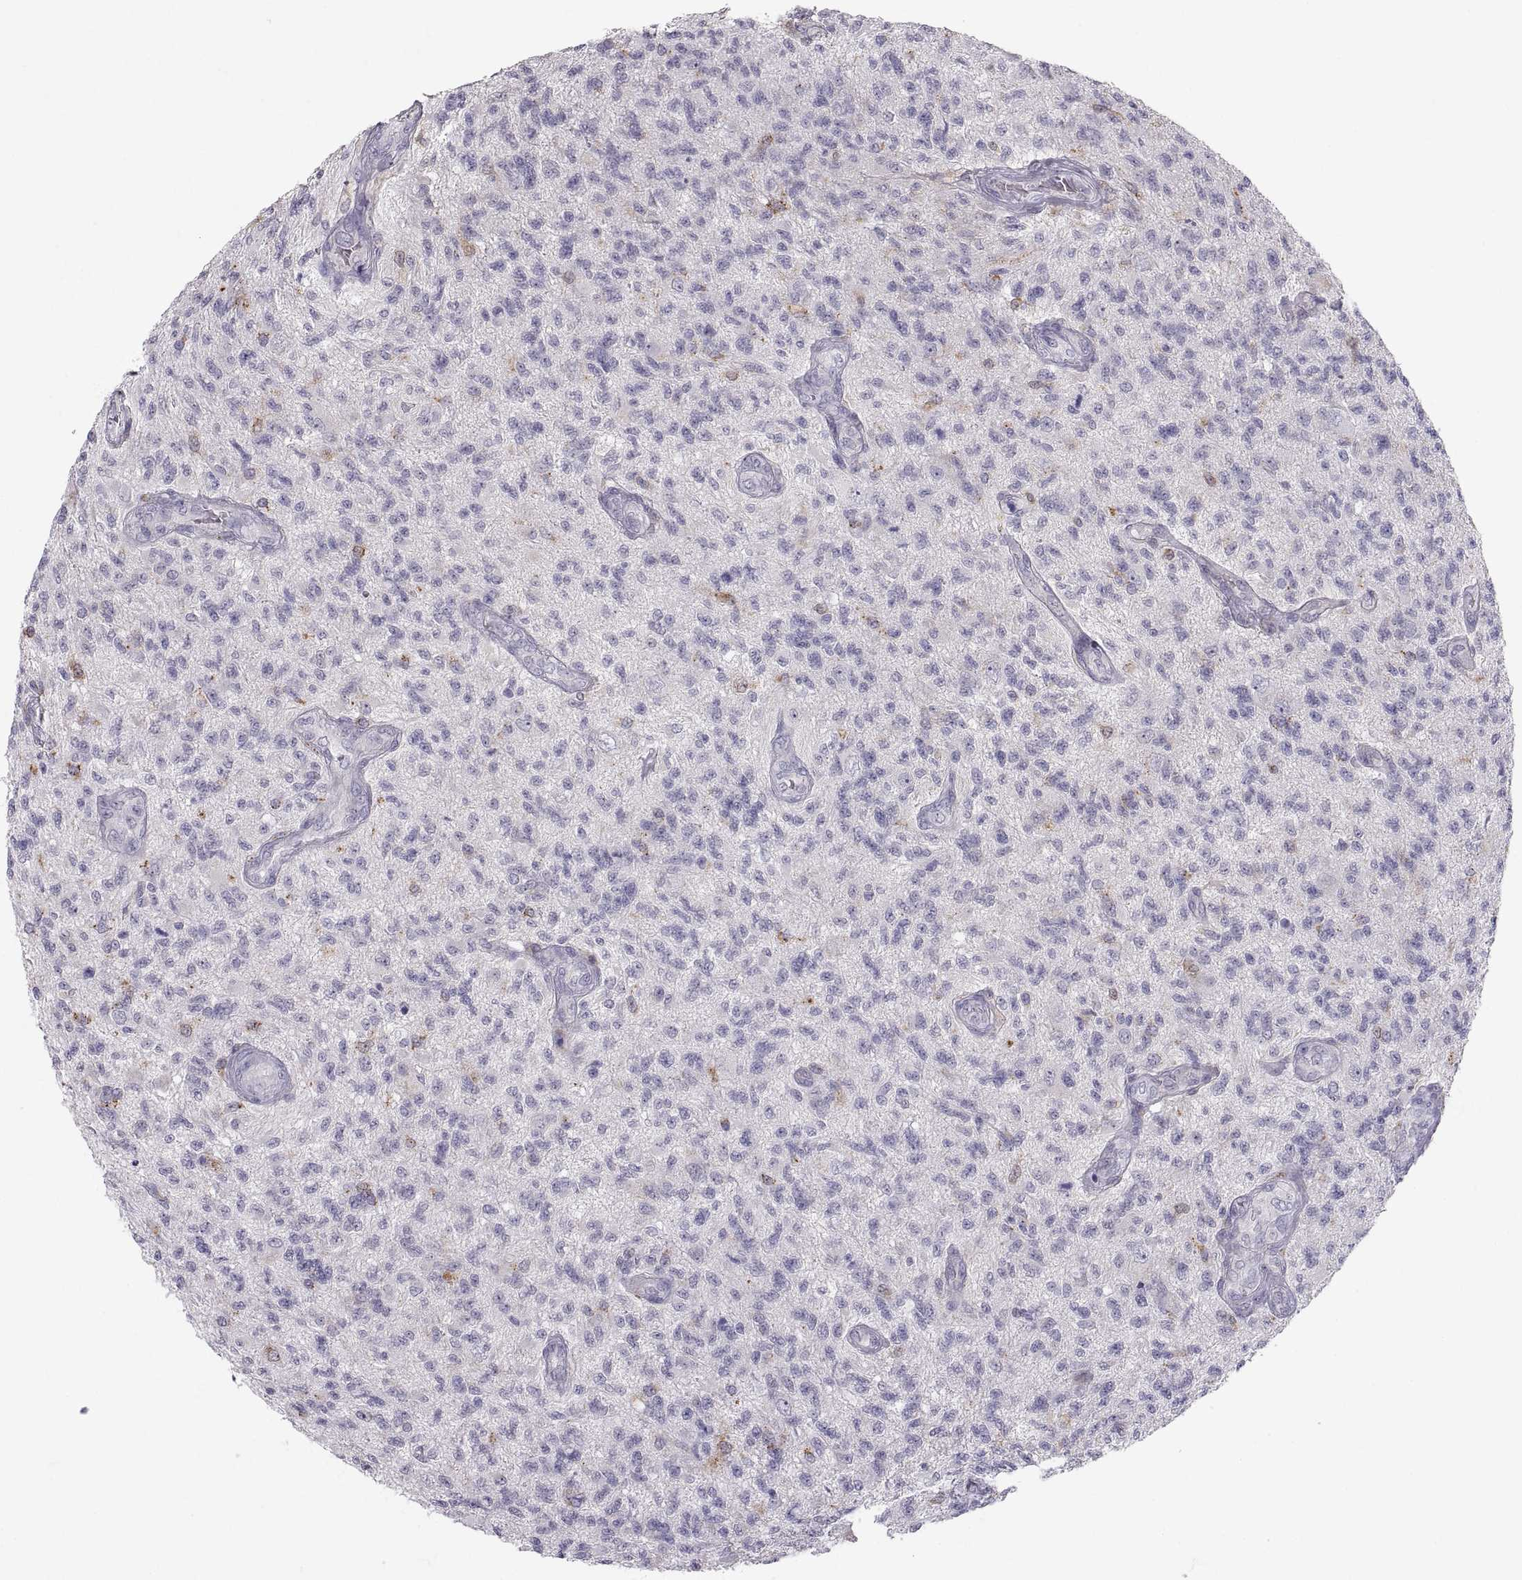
{"staining": {"intensity": "negative", "quantity": "none", "location": "none"}, "tissue": "glioma", "cell_type": "Tumor cells", "image_type": "cancer", "snomed": [{"axis": "morphology", "description": "Glioma, malignant, High grade"}, {"axis": "topography", "description": "Brain"}], "caption": "Tumor cells are negative for brown protein staining in high-grade glioma (malignant).", "gene": "PGM5", "patient": {"sex": "male", "age": 56}}